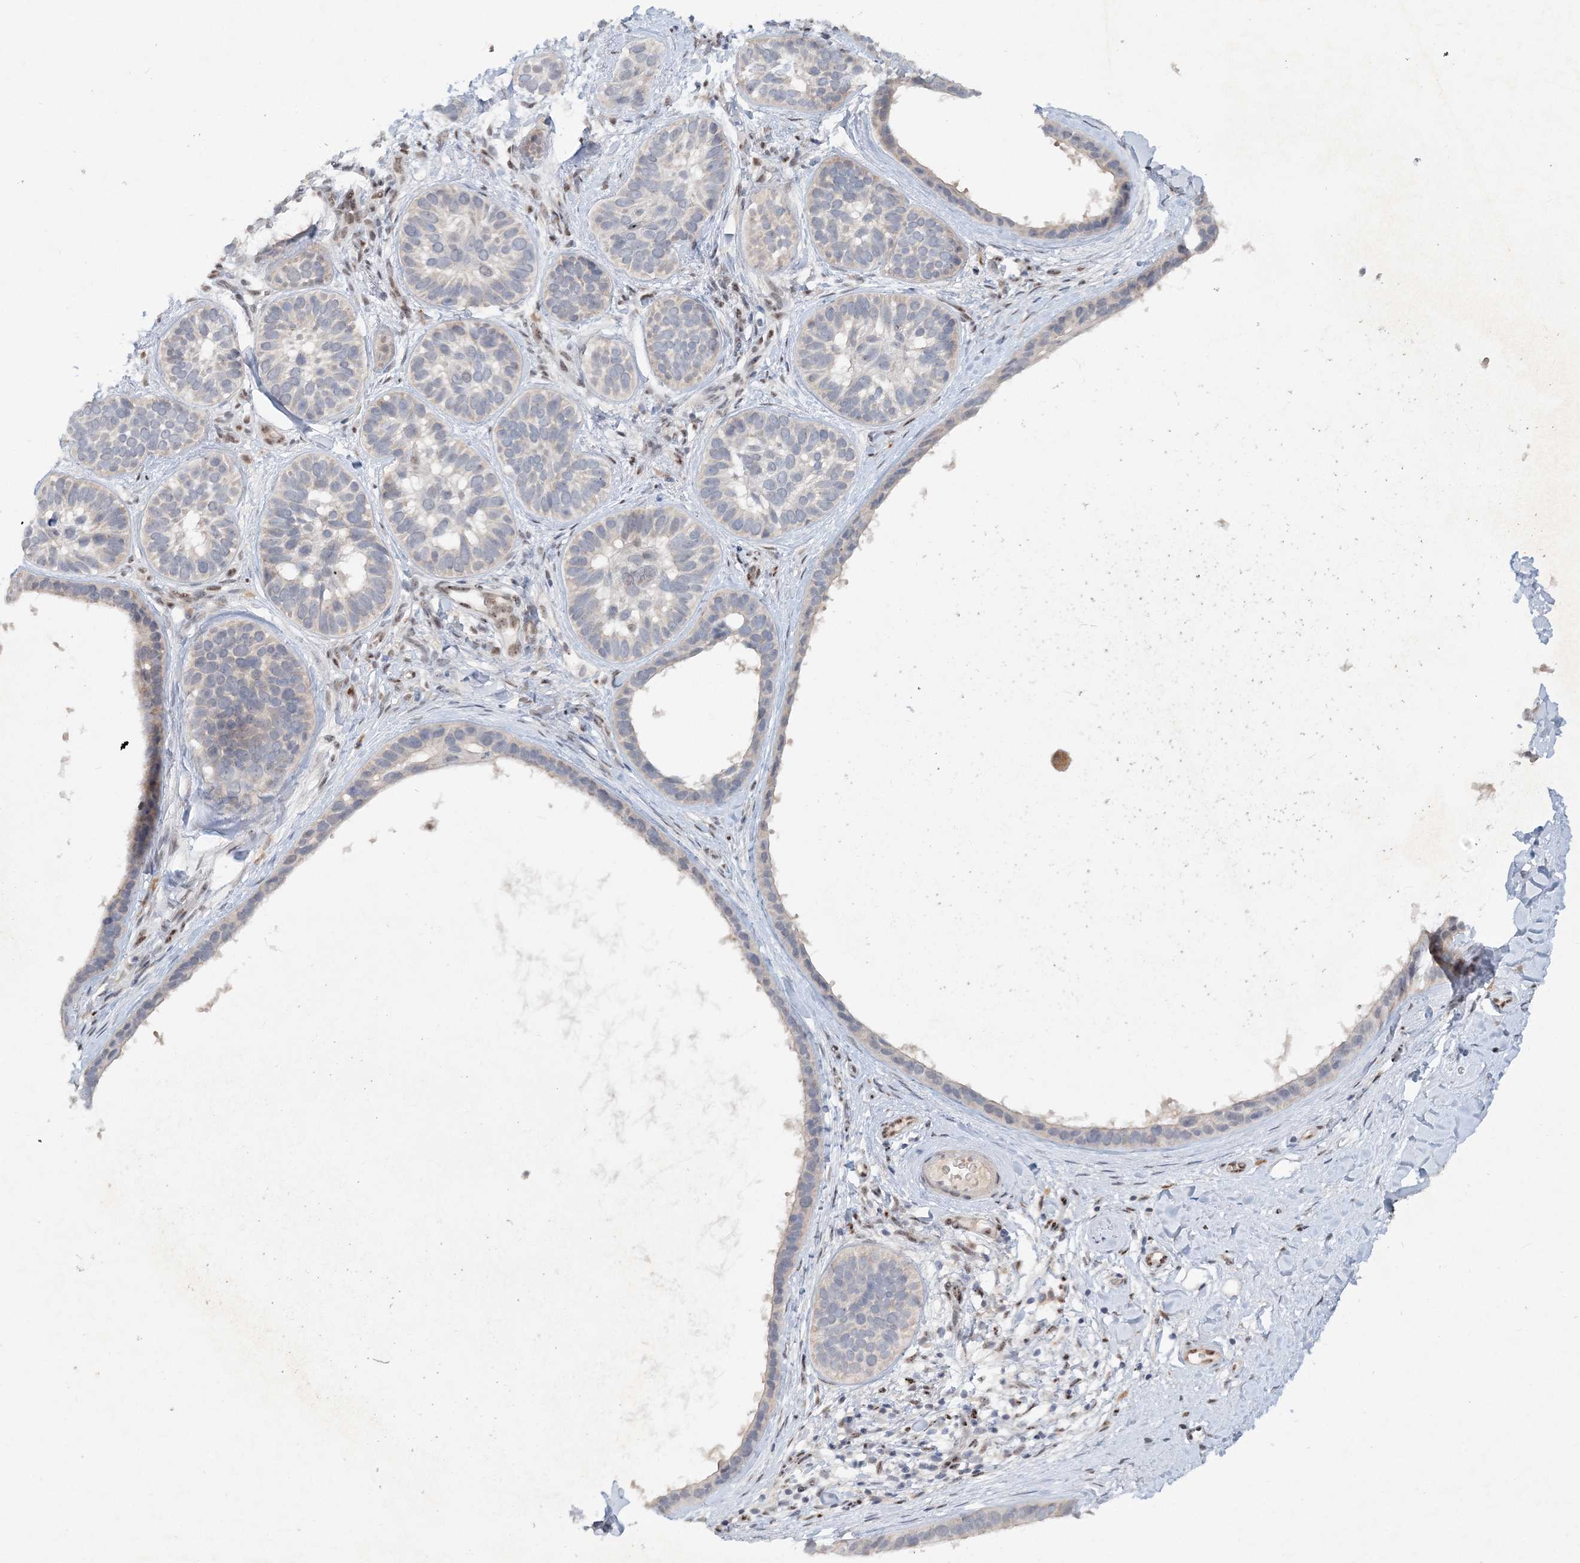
{"staining": {"intensity": "weak", "quantity": "<25%", "location": "cytoplasmic/membranous"}, "tissue": "skin cancer", "cell_type": "Tumor cells", "image_type": "cancer", "snomed": [{"axis": "morphology", "description": "Basal cell carcinoma"}, {"axis": "topography", "description": "Skin"}], "caption": "The micrograph displays no significant staining in tumor cells of skin cancer. (Immunohistochemistry (ihc), brightfield microscopy, high magnification).", "gene": "GIN1", "patient": {"sex": "male", "age": 62}}